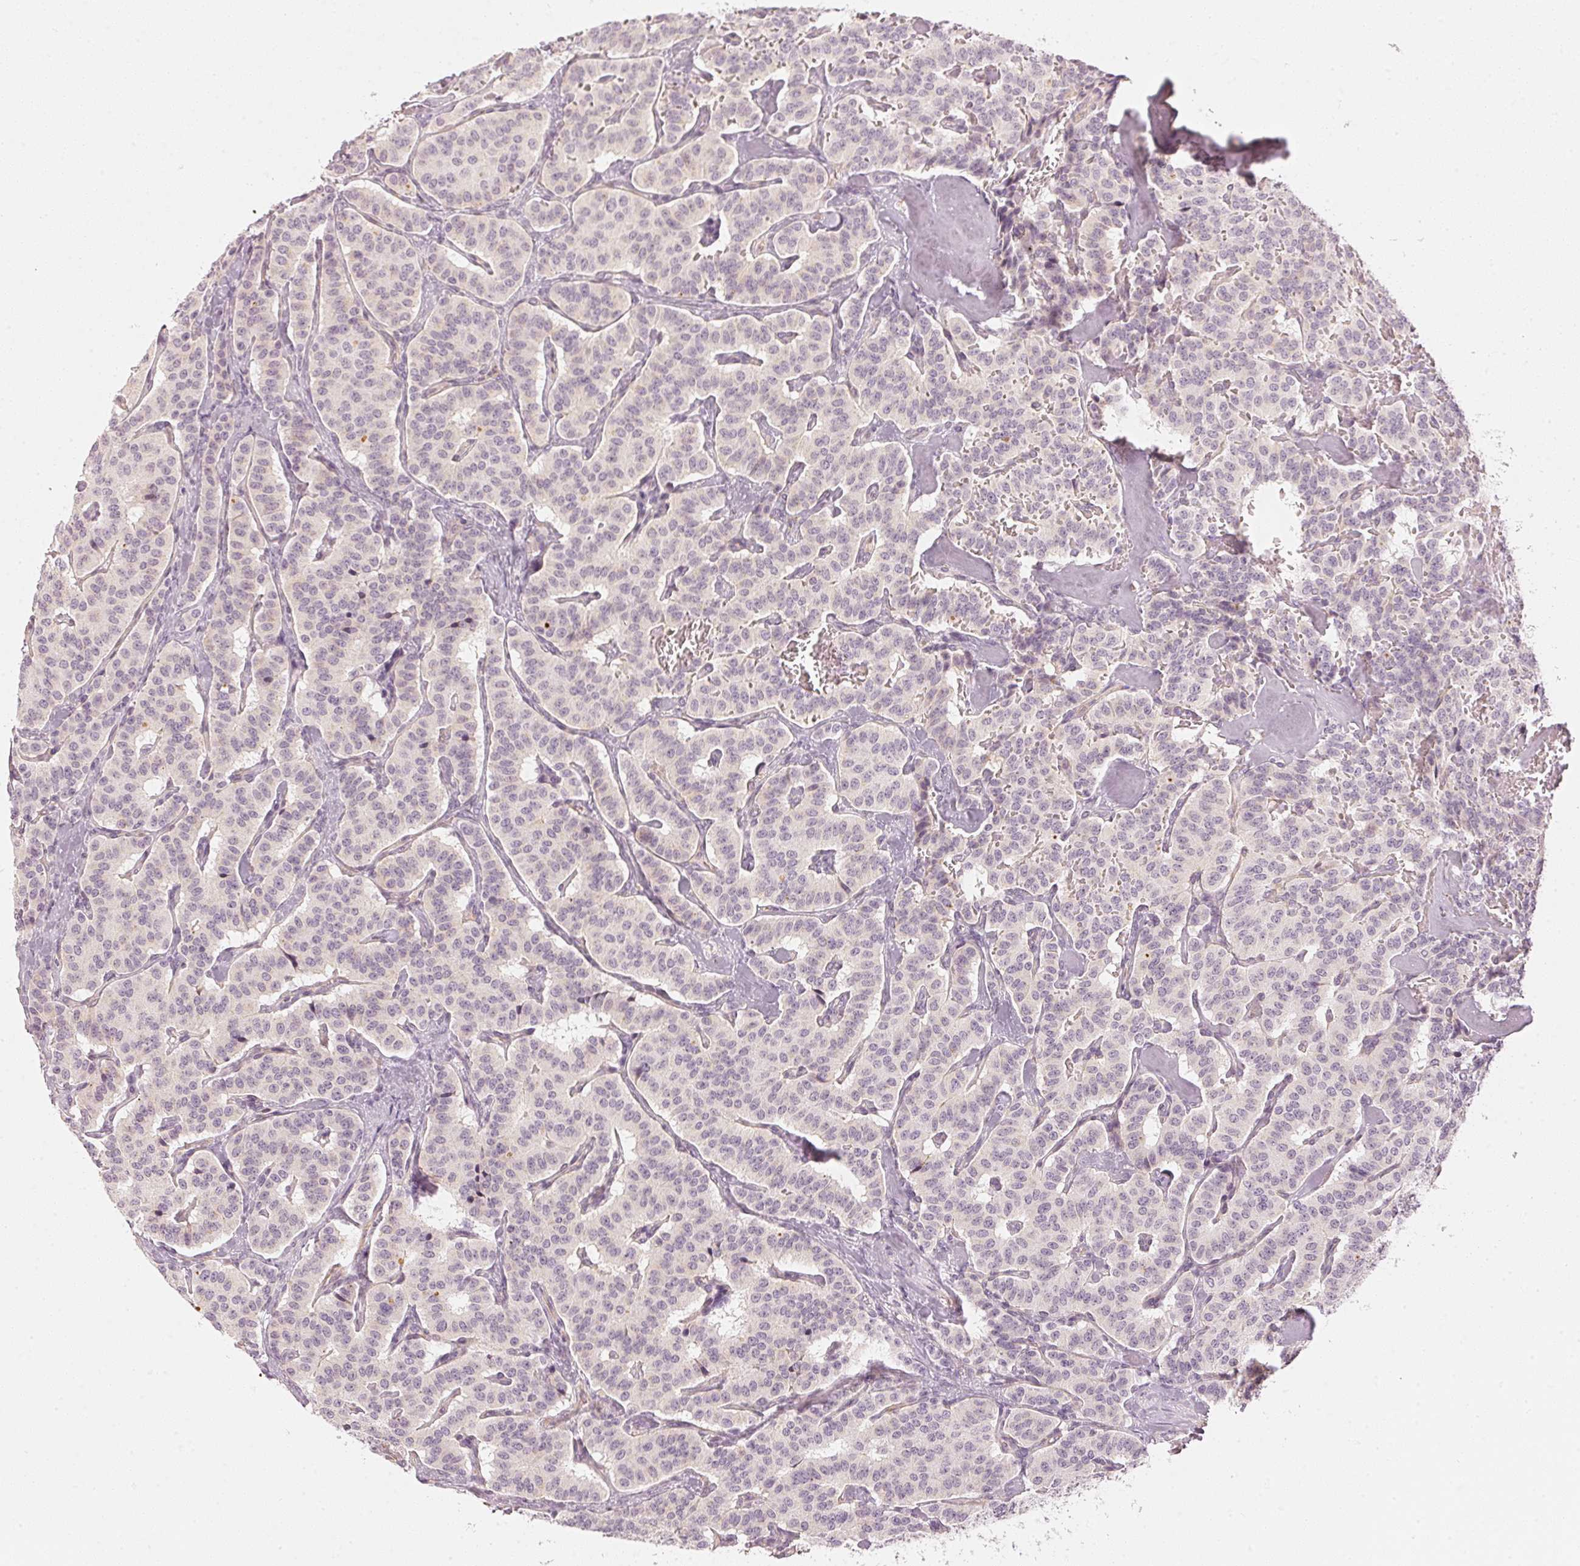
{"staining": {"intensity": "negative", "quantity": "none", "location": "none"}, "tissue": "carcinoid", "cell_type": "Tumor cells", "image_type": "cancer", "snomed": [{"axis": "morphology", "description": "Carcinoid, malignant, NOS"}, {"axis": "topography", "description": "Lung"}], "caption": "Immunohistochemistry image of neoplastic tissue: human carcinoid stained with DAB shows no significant protein staining in tumor cells.", "gene": "APLP1", "patient": {"sex": "female", "age": 46}}